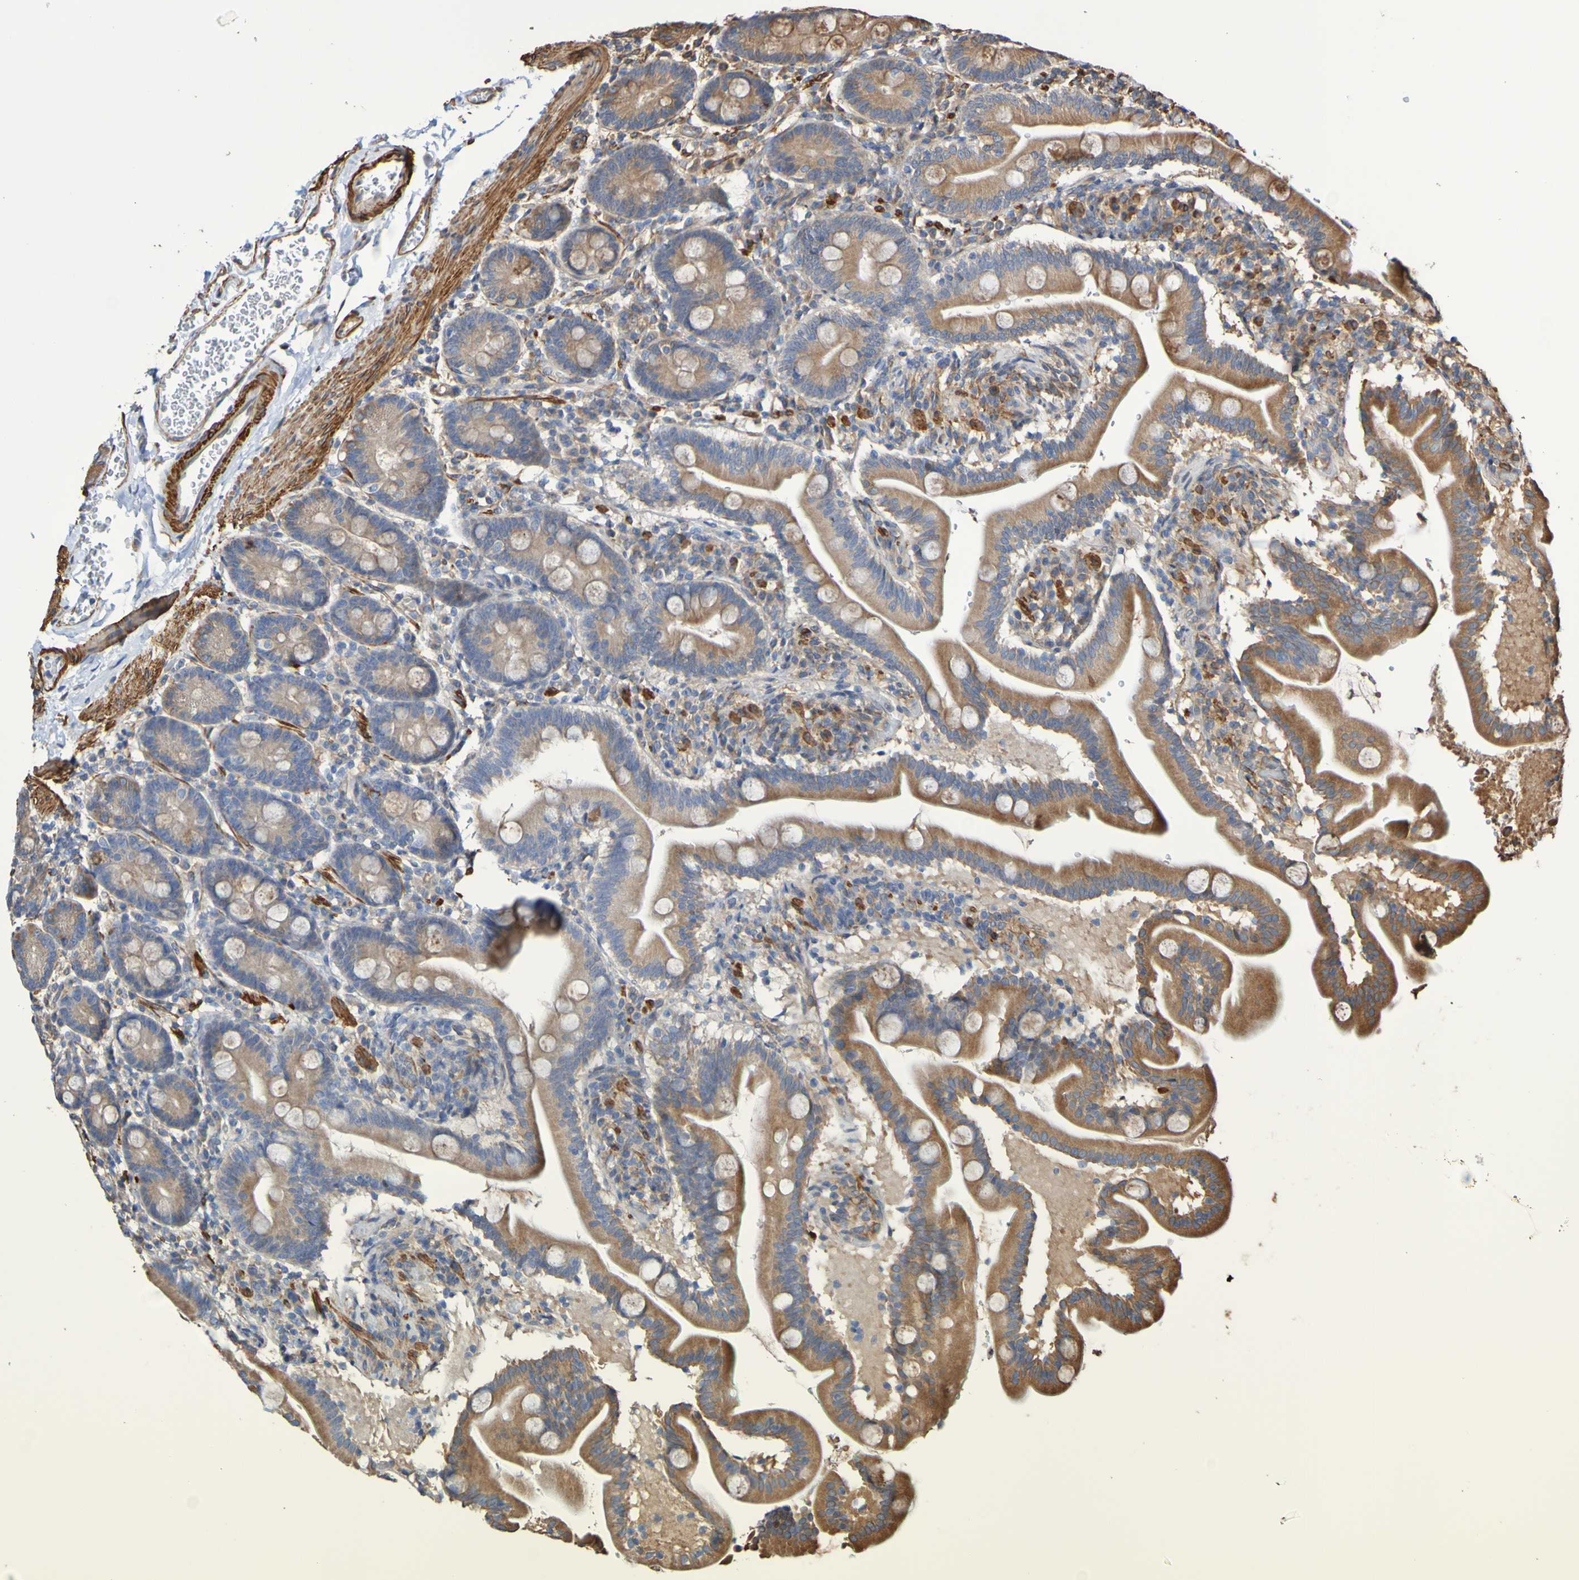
{"staining": {"intensity": "moderate", "quantity": ">75%", "location": "cytoplasmic/membranous"}, "tissue": "duodenum", "cell_type": "Glandular cells", "image_type": "normal", "snomed": [{"axis": "morphology", "description": "Normal tissue, NOS"}, {"axis": "topography", "description": "Duodenum"}], "caption": "Duodenum stained with immunohistochemistry (IHC) exhibits moderate cytoplasmic/membranous staining in approximately >75% of glandular cells. Using DAB (brown) and hematoxylin (blue) stains, captured at high magnification using brightfield microscopy.", "gene": "RAB11A", "patient": {"sex": "male", "age": 54}}